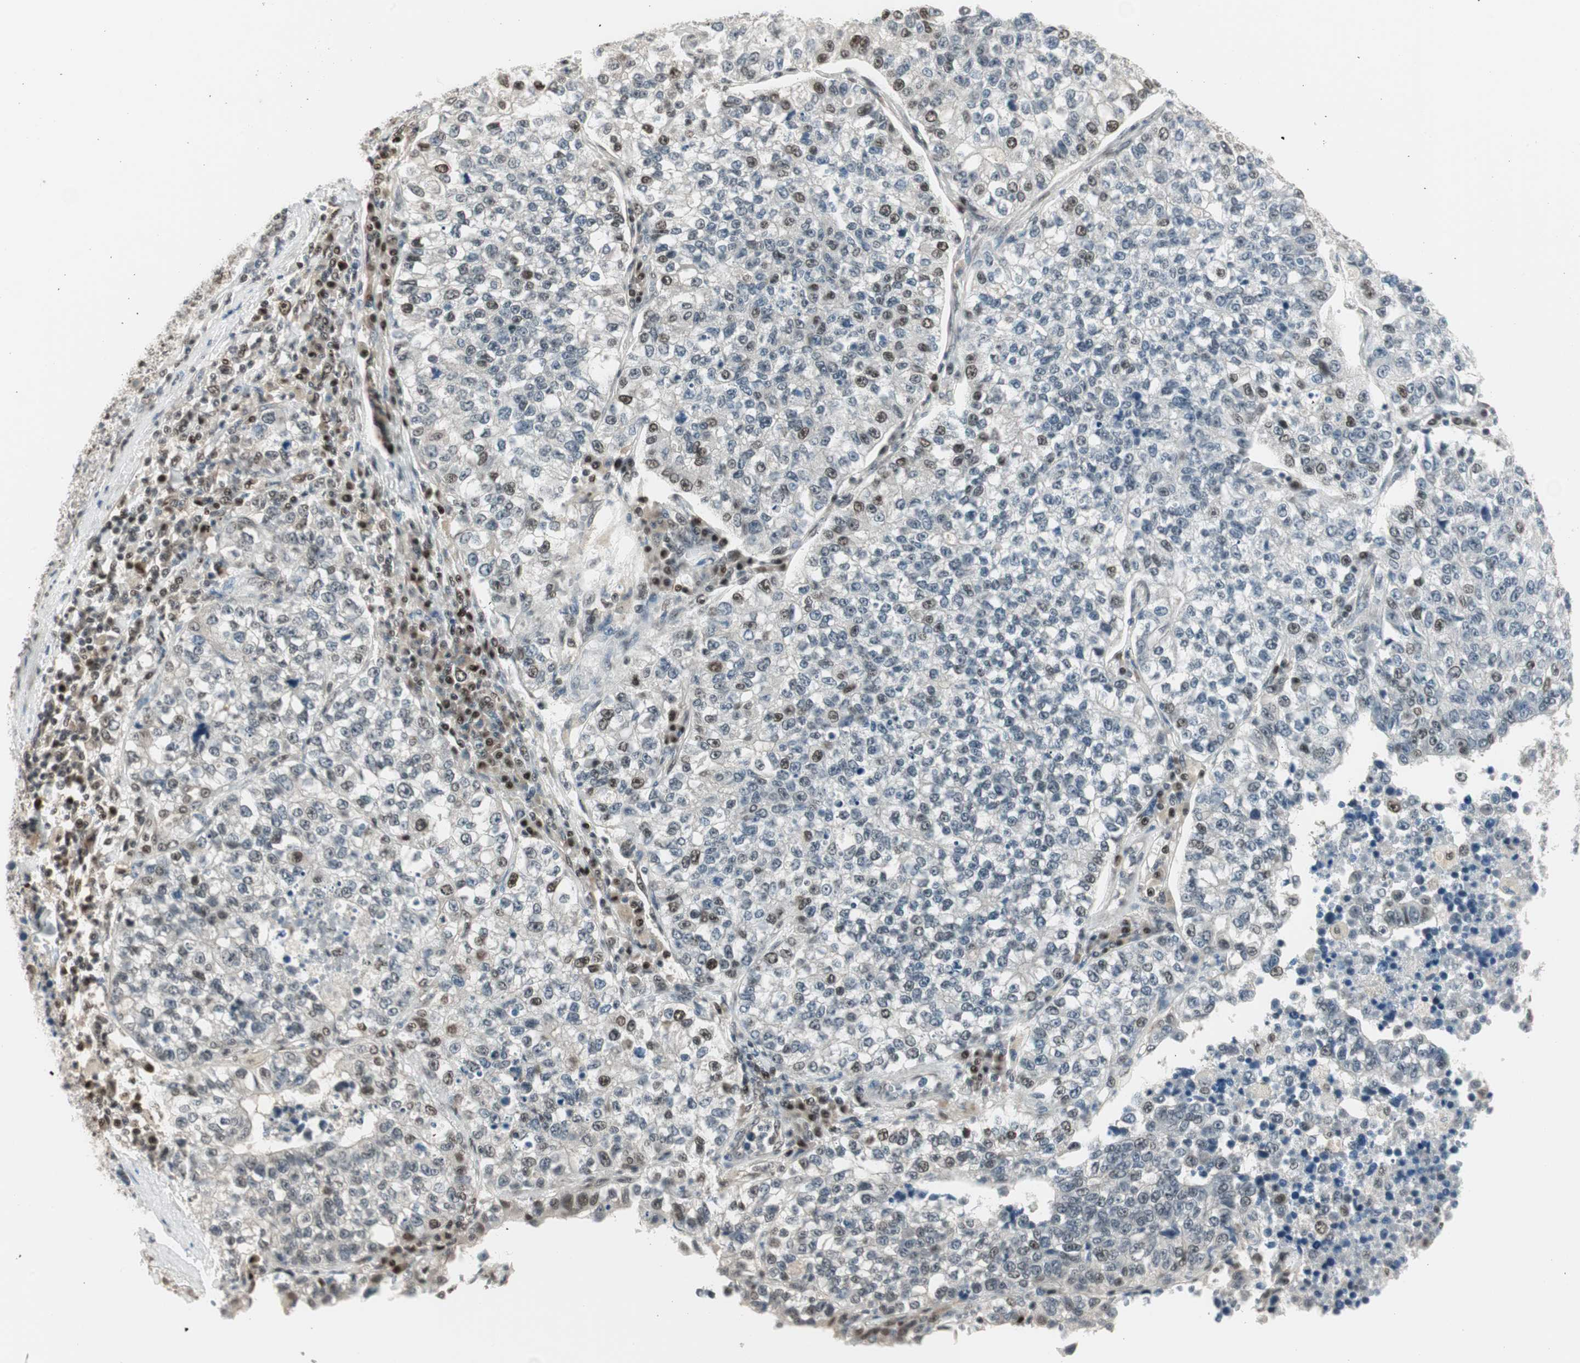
{"staining": {"intensity": "weak", "quantity": "25%-75%", "location": "nuclear"}, "tissue": "lung cancer", "cell_type": "Tumor cells", "image_type": "cancer", "snomed": [{"axis": "morphology", "description": "Adenocarcinoma, NOS"}, {"axis": "topography", "description": "Lung"}], "caption": "Lung adenocarcinoma stained for a protein reveals weak nuclear positivity in tumor cells.", "gene": "LONP2", "patient": {"sex": "male", "age": 49}}